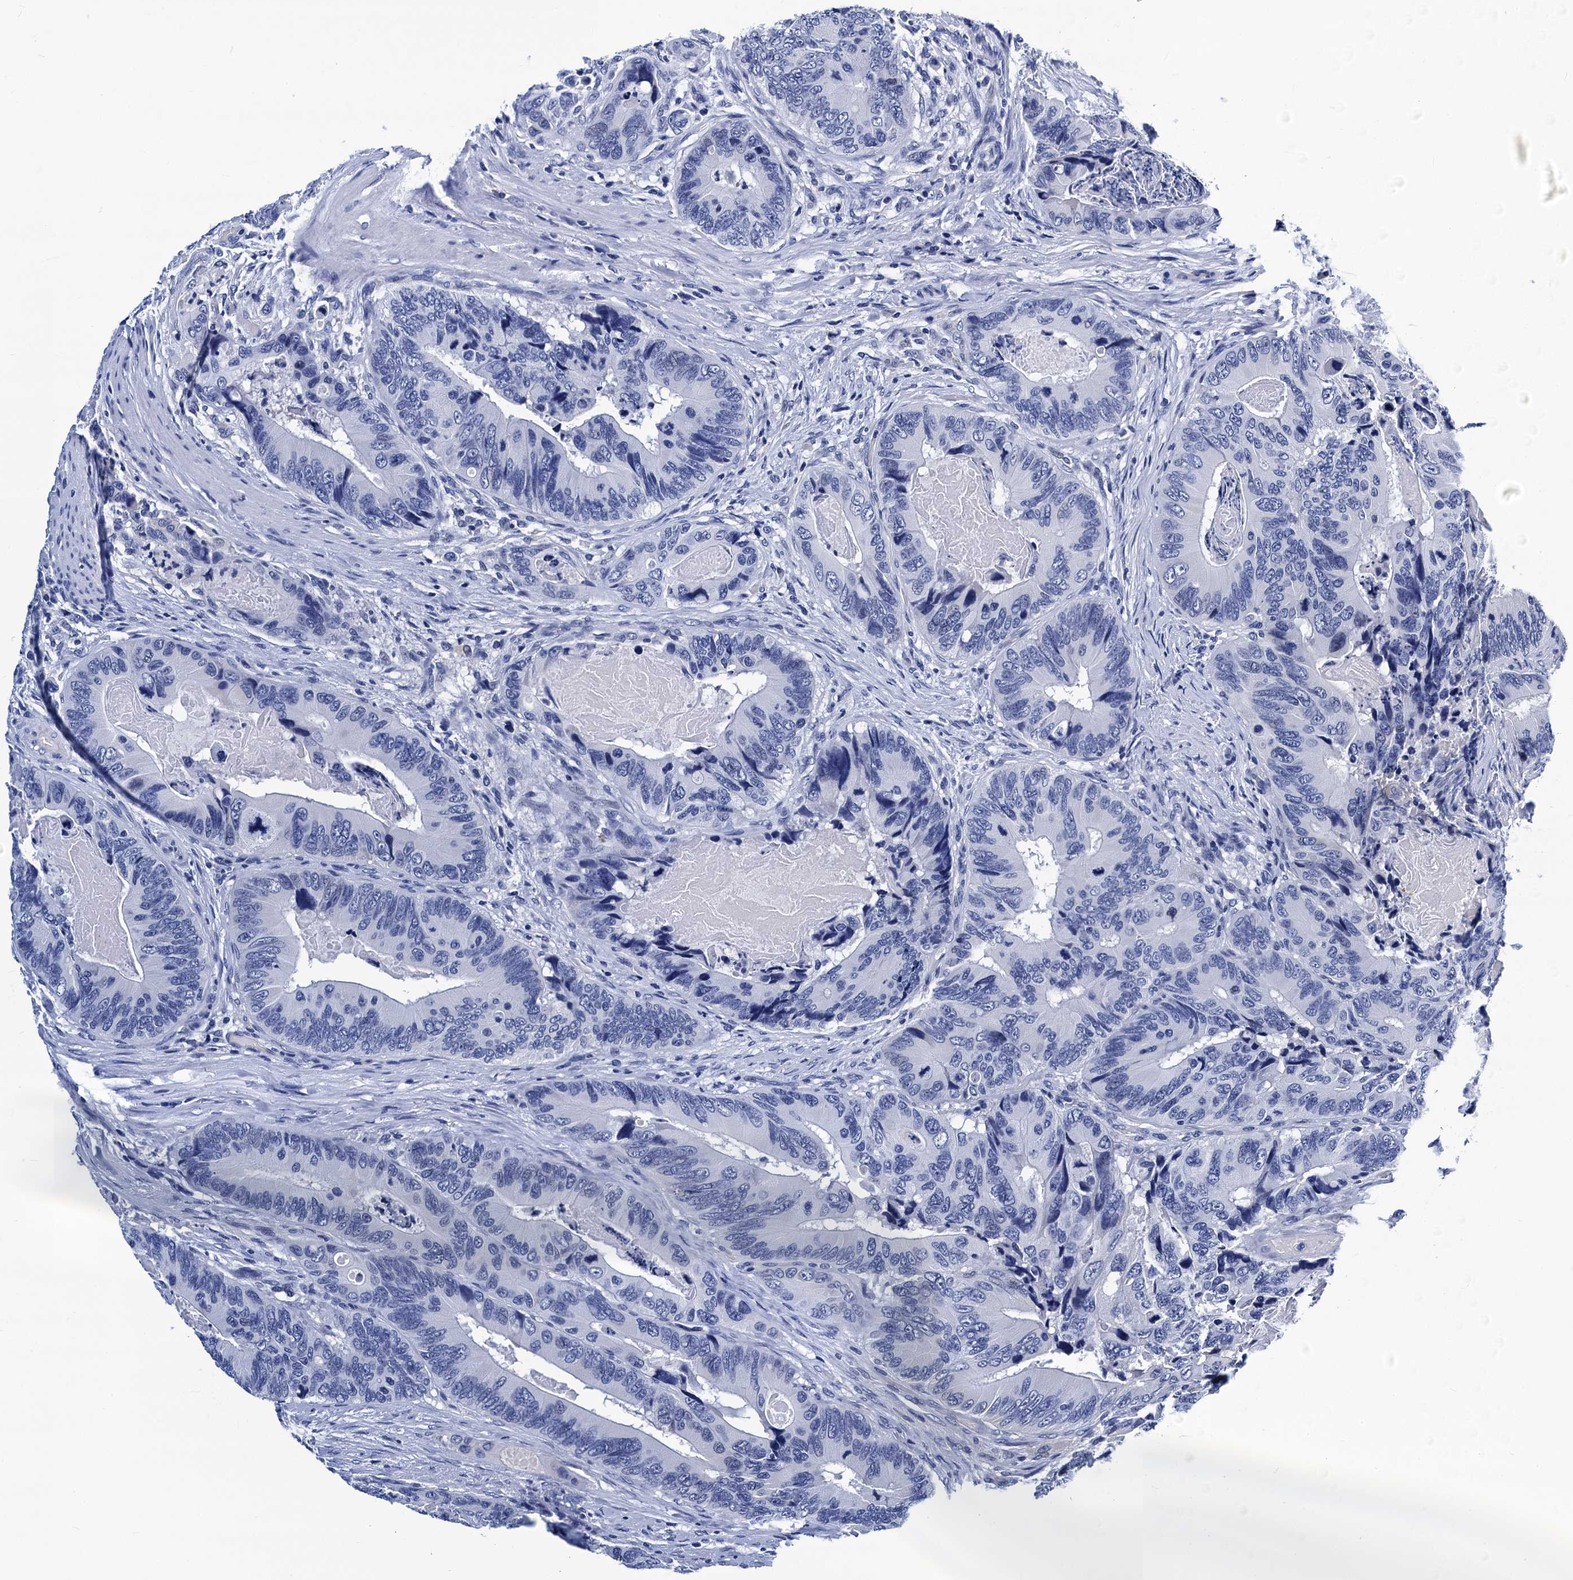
{"staining": {"intensity": "negative", "quantity": "none", "location": "none"}, "tissue": "colorectal cancer", "cell_type": "Tumor cells", "image_type": "cancer", "snomed": [{"axis": "morphology", "description": "Adenocarcinoma, NOS"}, {"axis": "topography", "description": "Colon"}], "caption": "Immunohistochemistry micrograph of colorectal adenocarcinoma stained for a protein (brown), which demonstrates no positivity in tumor cells.", "gene": "LRRC30", "patient": {"sex": "male", "age": 84}}